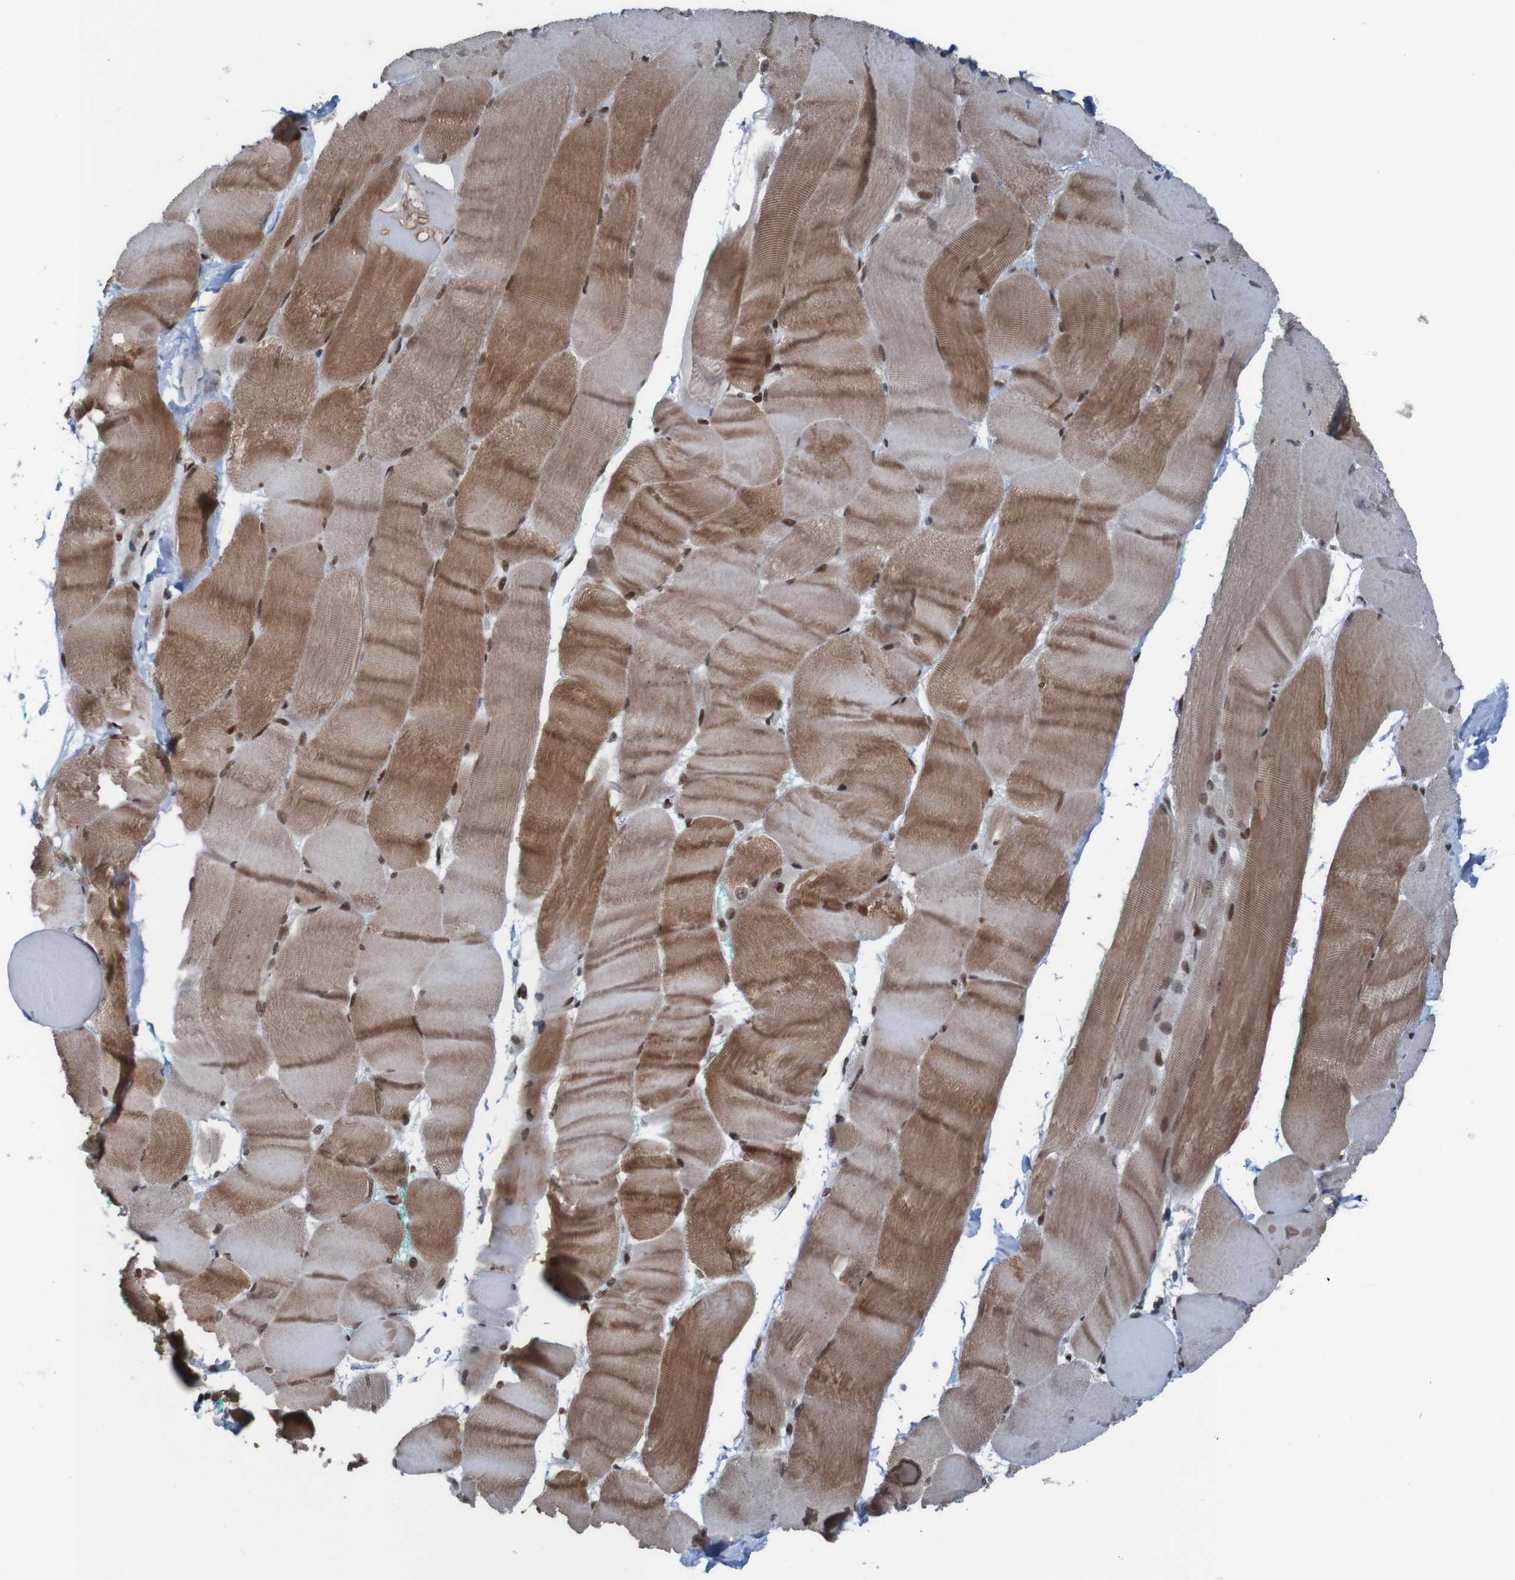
{"staining": {"intensity": "strong", "quantity": ">75%", "location": "cytoplasmic/membranous,nuclear"}, "tissue": "skeletal muscle", "cell_type": "Myocytes", "image_type": "normal", "snomed": [{"axis": "morphology", "description": "Normal tissue, NOS"}, {"axis": "morphology", "description": "Squamous cell carcinoma, NOS"}, {"axis": "topography", "description": "Skeletal muscle"}], "caption": "Protein analysis of unremarkable skeletal muscle demonstrates strong cytoplasmic/membranous,nuclear expression in approximately >75% of myocytes. (DAB (3,3'-diaminobenzidine) IHC, brown staining for protein, blue staining for nuclei).", "gene": "PHF2", "patient": {"sex": "male", "age": 51}}